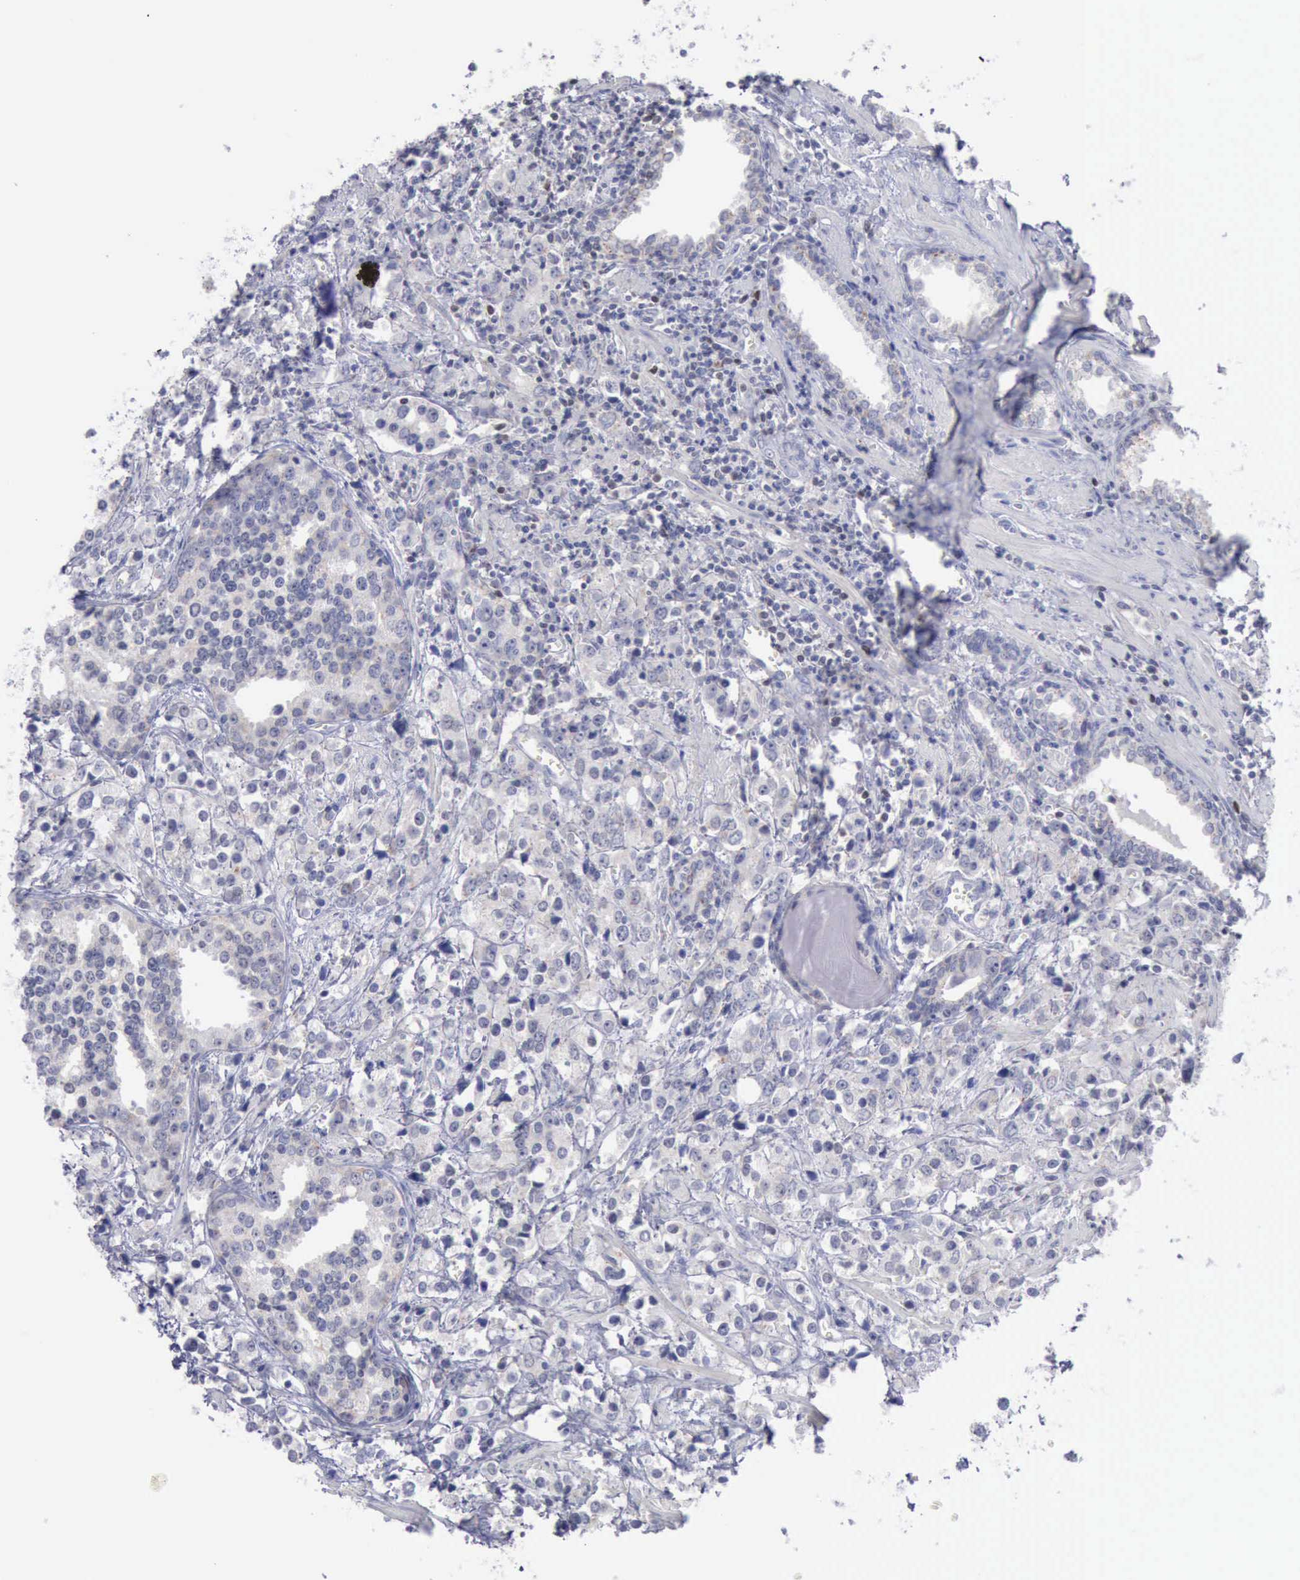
{"staining": {"intensity": "negative", "quantity": "none", "location": "none"}, "tissue": "prostate cancer", "cell_type": "Tumor cells", "image_type": "cancer", "snomed": [{"axis": "morphology", "description": "Adenocarcinoma, High grade"}, {"axis": "topography", "description": "Prostate"}], "caption": "Micrograph shows no significant protein staining in tumor cells of prostate cancer (adenocarcinoma (high-grade)).", "gene": "SATB2", "patient": {"sex": "male", "age": 71}}